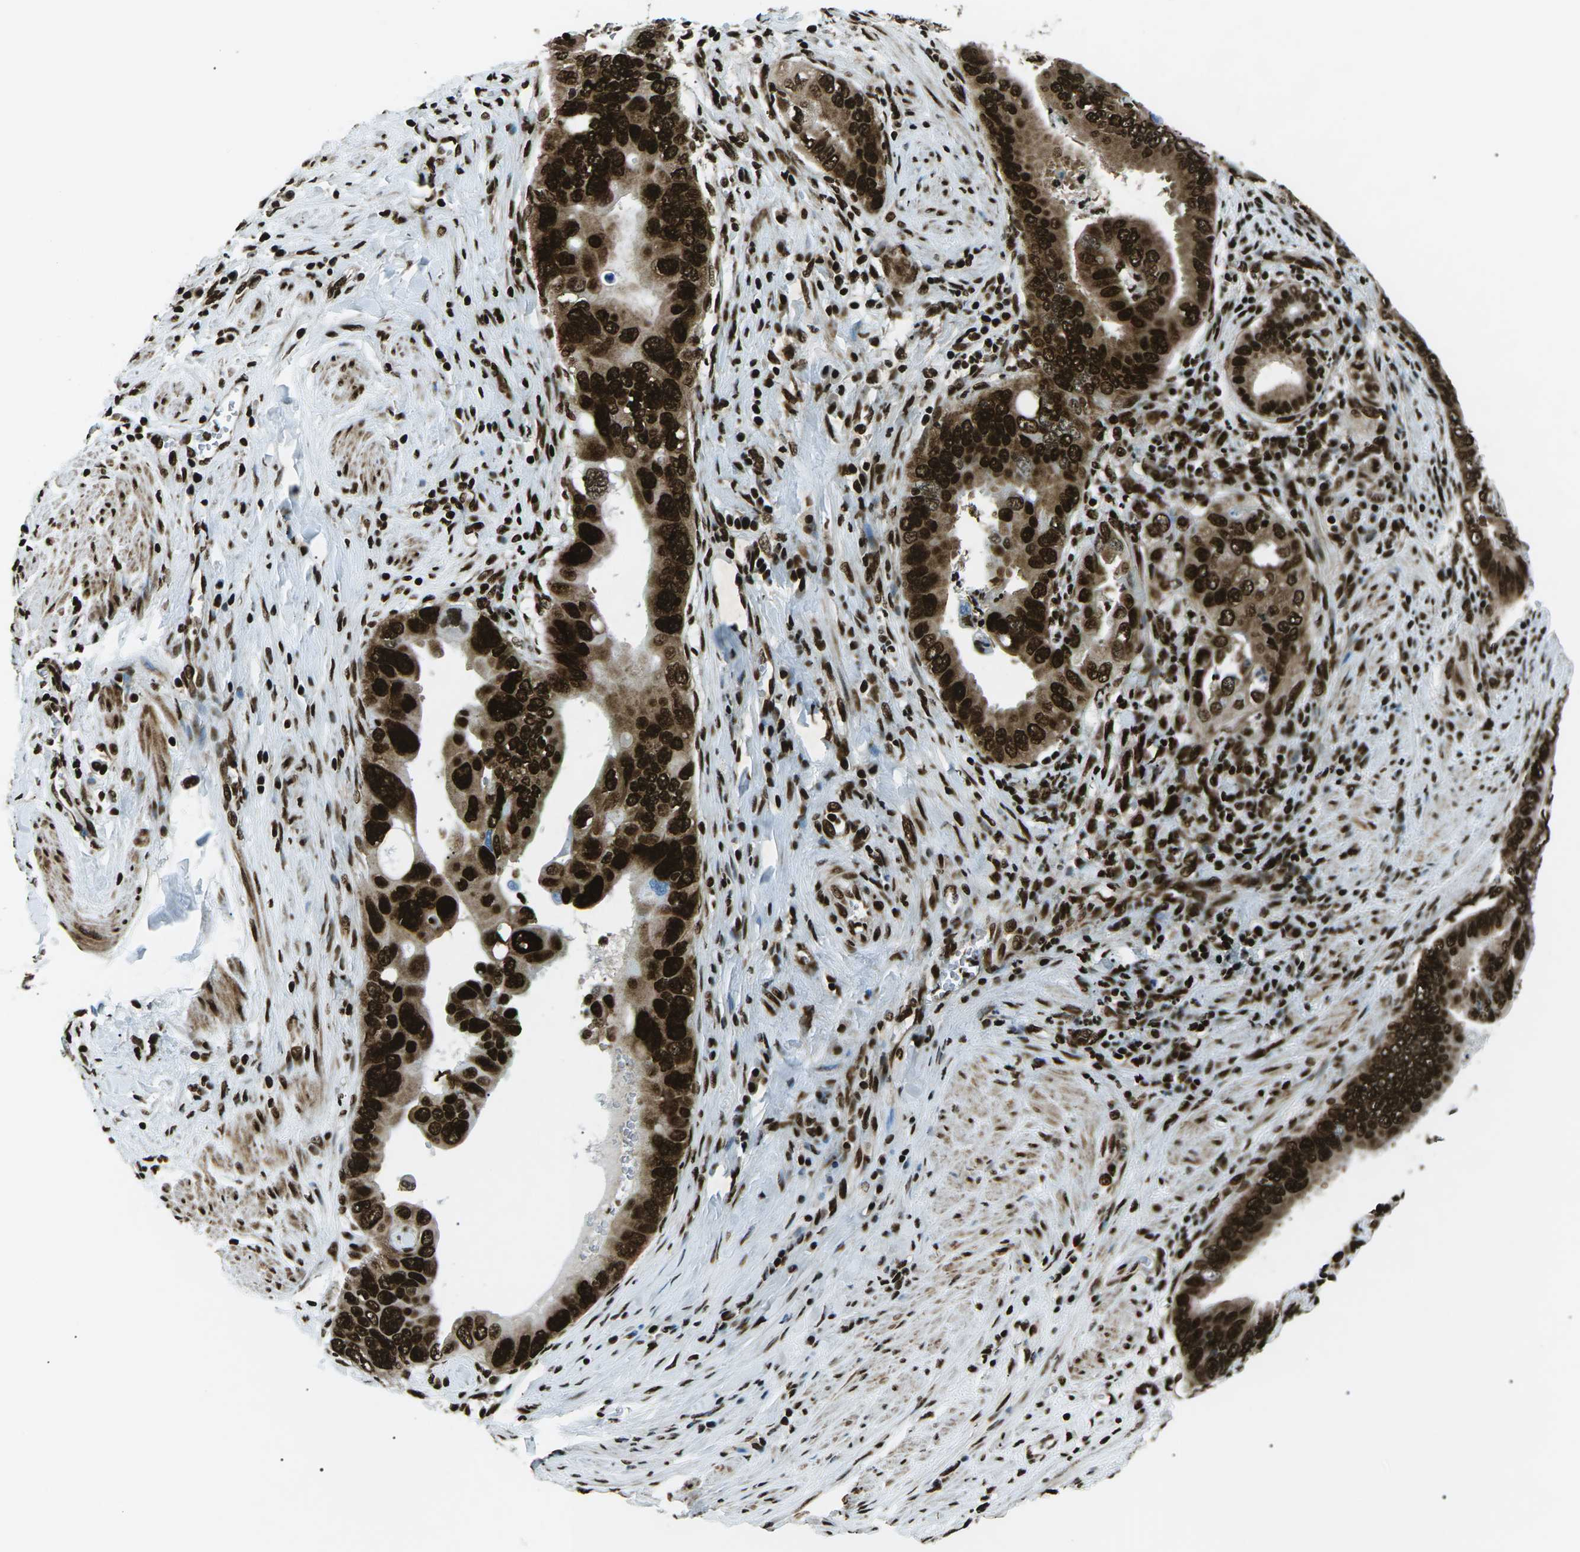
{"staining": {"intensity": "strong", "quantity": ">75%", "location": "cytoplasmic/membranous,nuclear"}, "tissue": "pancreatic cancer", "cell_type": "Tumor cells", "image_type": "cancer", "snomed": [{"axis": "morphology", "description": "Normal tissue, NOS"}, {"axis": "topography", "description": "Lymph node"}], "caption": "Pancreatic cancer stained with a protein marker displays strong staining in tumor cells.", "gene": "HNRNPK", "patient": {"sex": "male", "age": 50}}